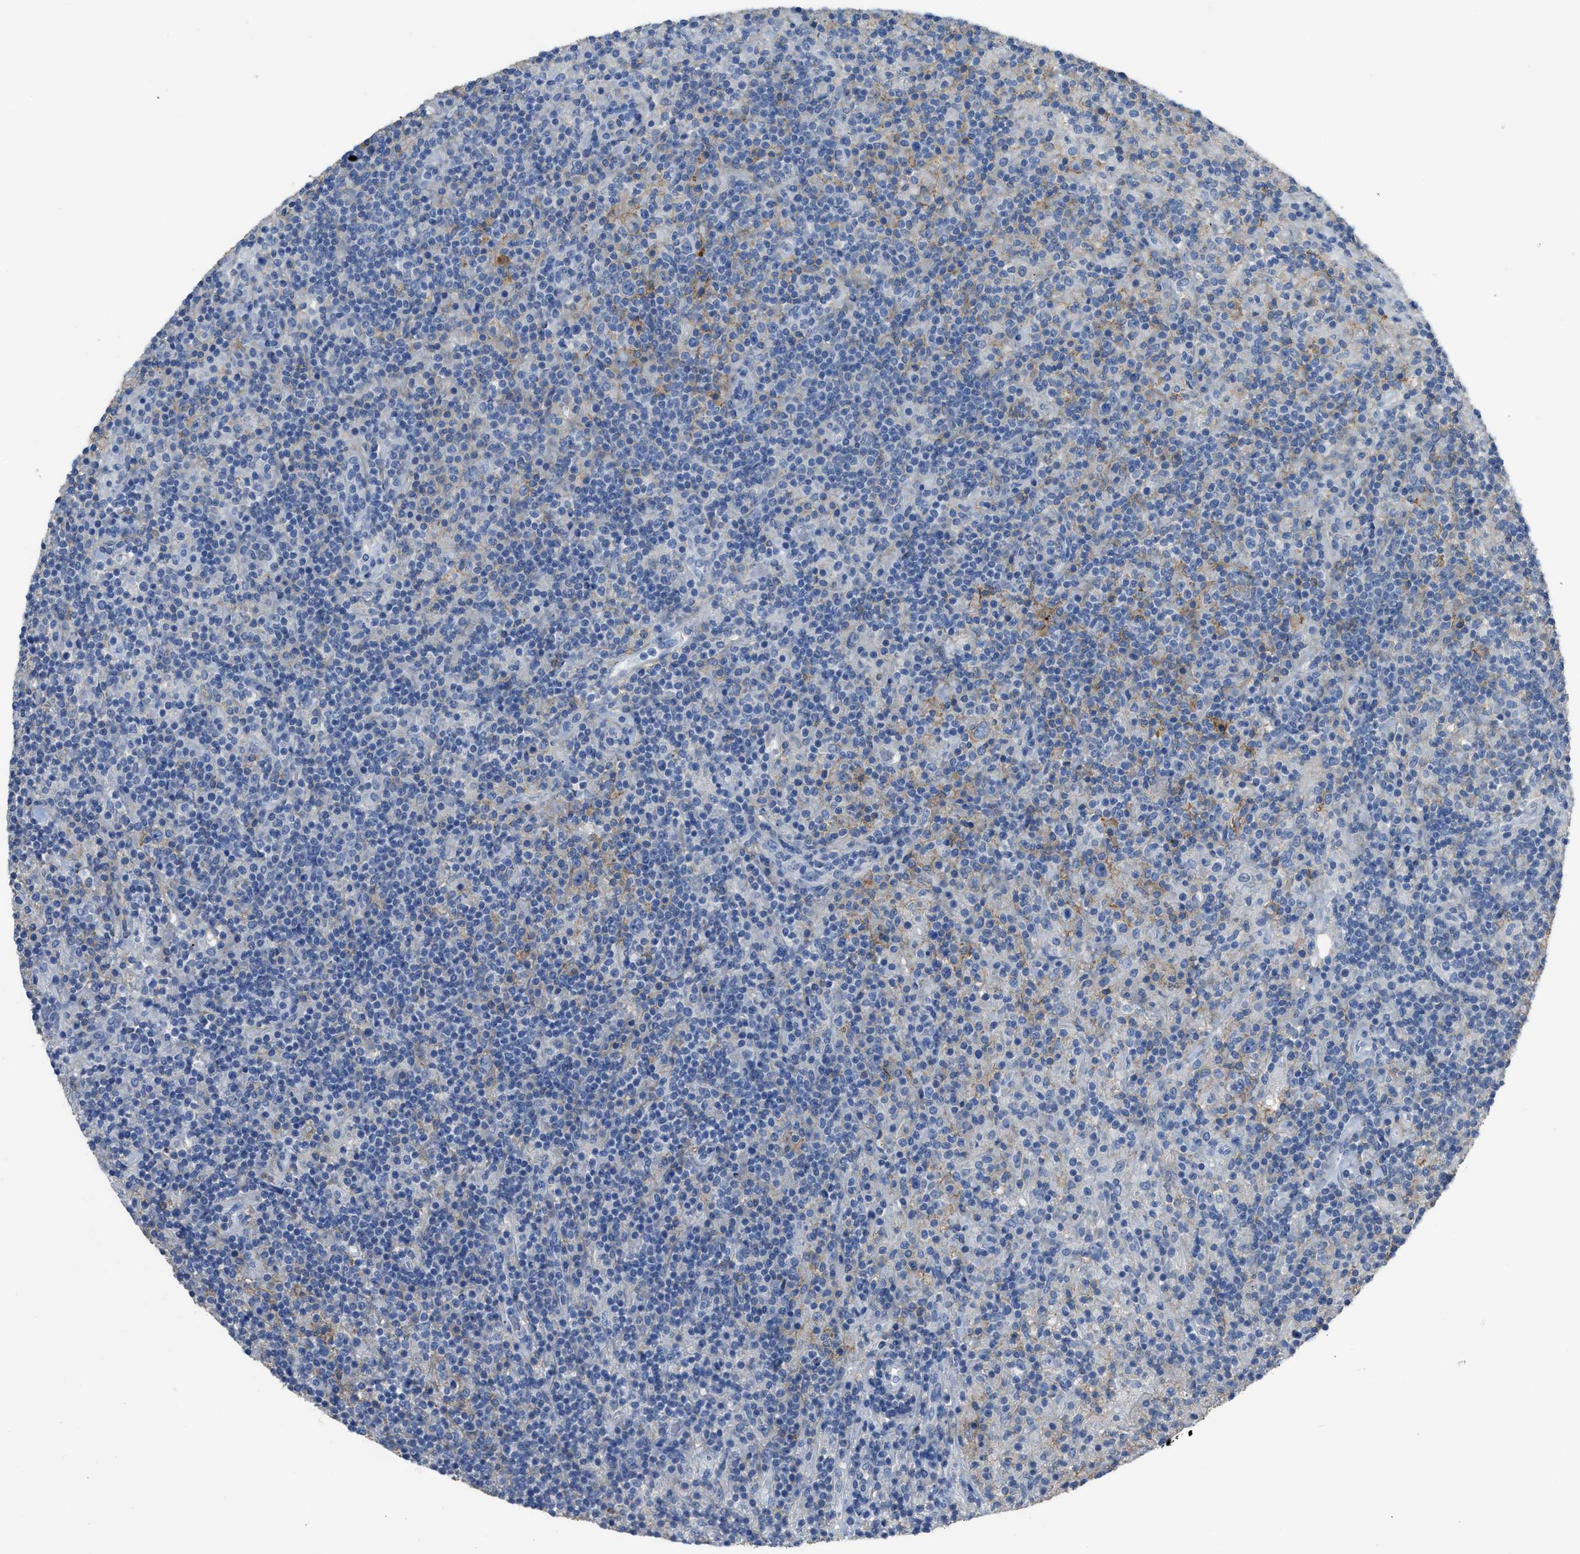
{"staining": {"intensity": "moderate", "quantity": "25%-75%", "location": "cytoplasmic/membranous"}, "tissue": "lymphoma", "cell_type": "Tumor cells", "image_type": "cancer", "snomed": [{"axis": "morphology", "description": "Hodgkin's disease, NOS"}, {"axis": "topography", "description": "Lymph node"}], "caption": "Lymphoma was stained to show a protein in brown. There is medium levels of moderate cytoplasmic/membranous positivity in about 25%-75% of tumor cells.", "gene": "OR51E1", "patient": {"sex": "male", "age": 70}}